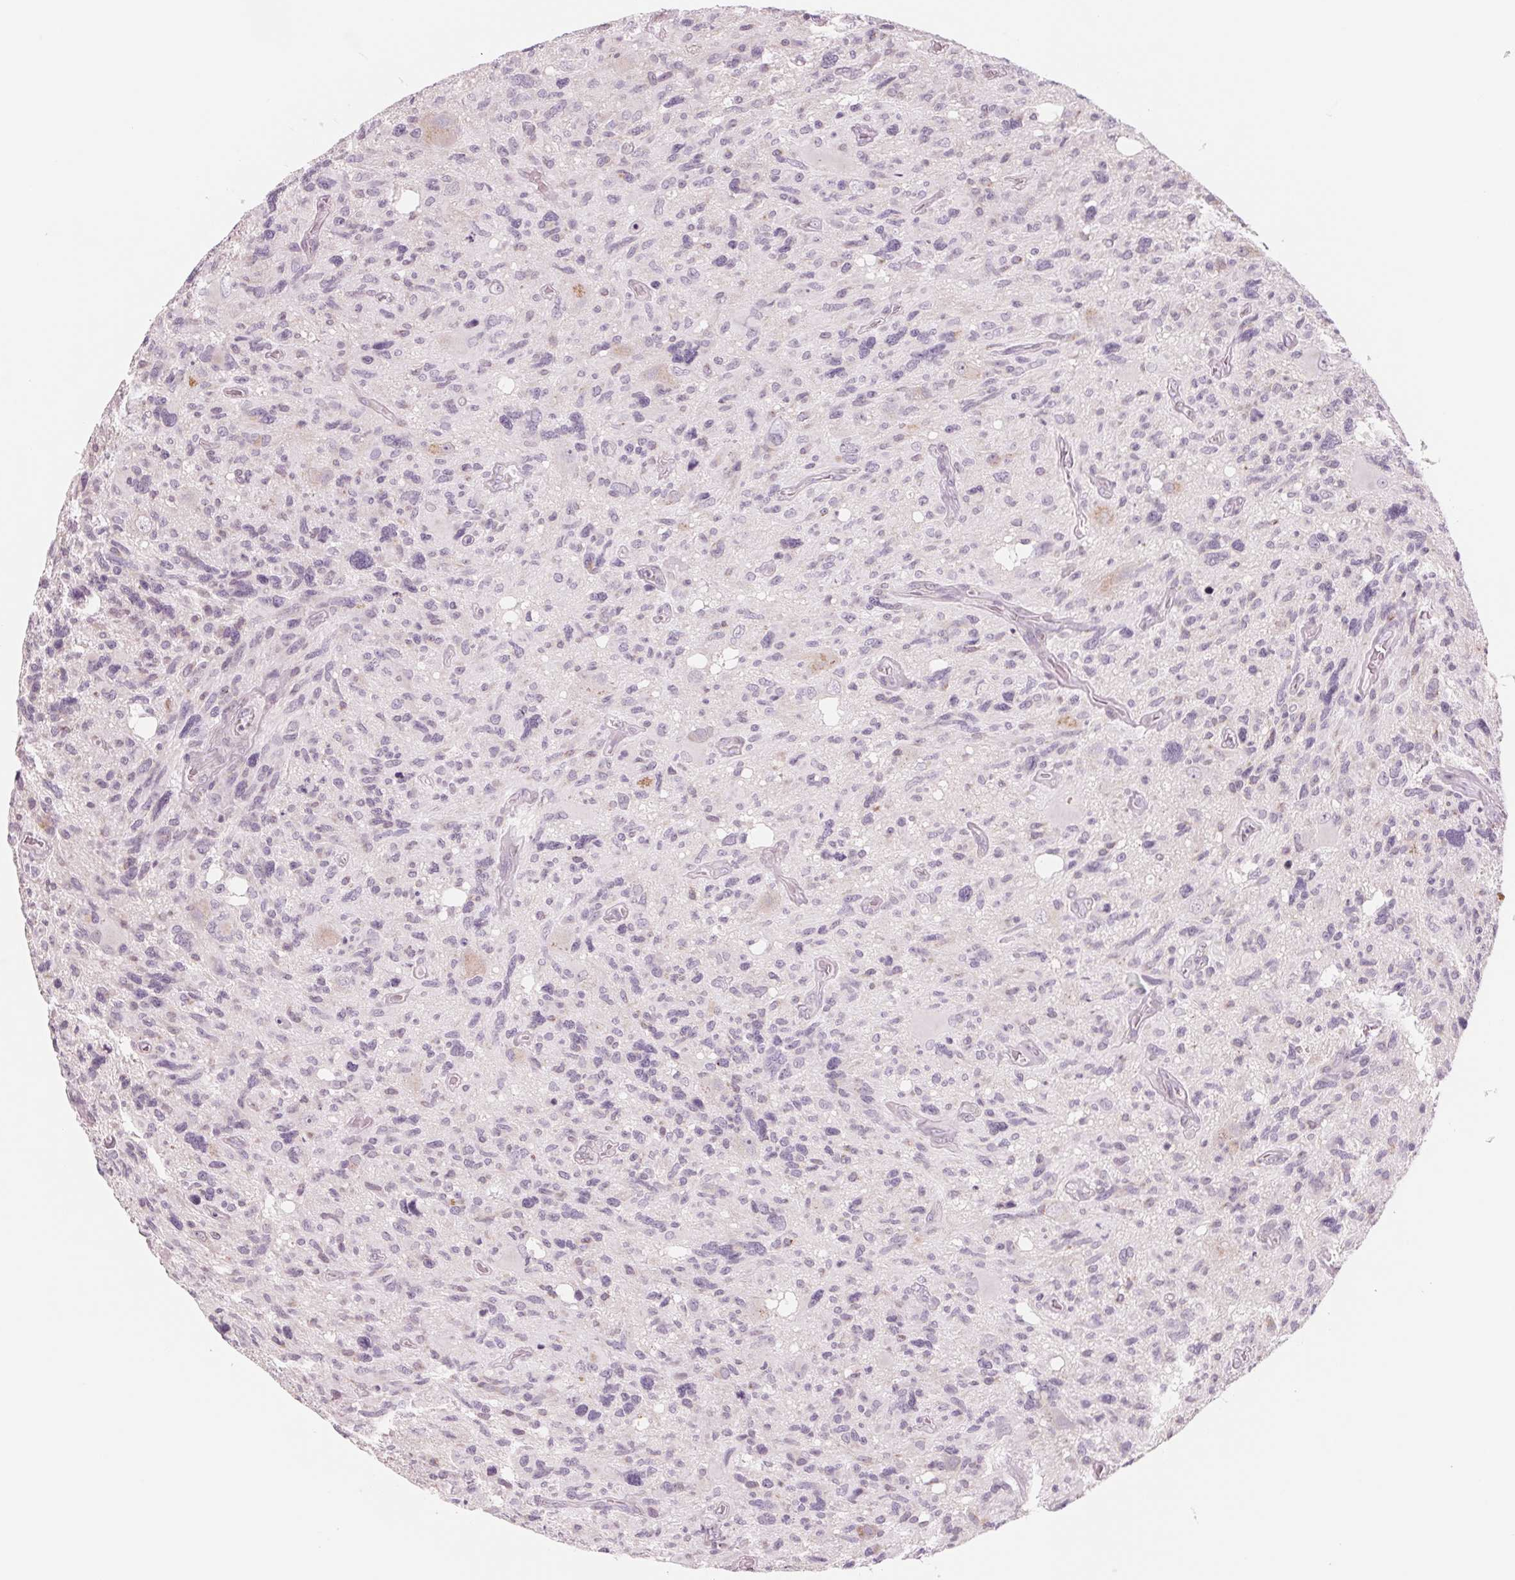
{"staining": {"intensity": "negative", "quantity": "none", "location": "none"}, "tissue": "glioma", "cell_type": "Tumor cells", "image_type": "cancer", "snomed": [{"axis": "morphology", "description": "Glioma, malignant, High grade"}, {"axis": "topography", "description": "Brain"}], "caption": "Immunohistochemistry micrograph of malignant glioma (high-grade) stained for a protein (brown), which demonstrates no expression in tumor cells. Brightfield microscopy of IHC stained with DAB (3,3'-diaminobenzidine) (brown) and hematoxylin (blue), captured at high magnification.", "gene": "IL9R", "patient": {"sex": "male", "age": 49}}